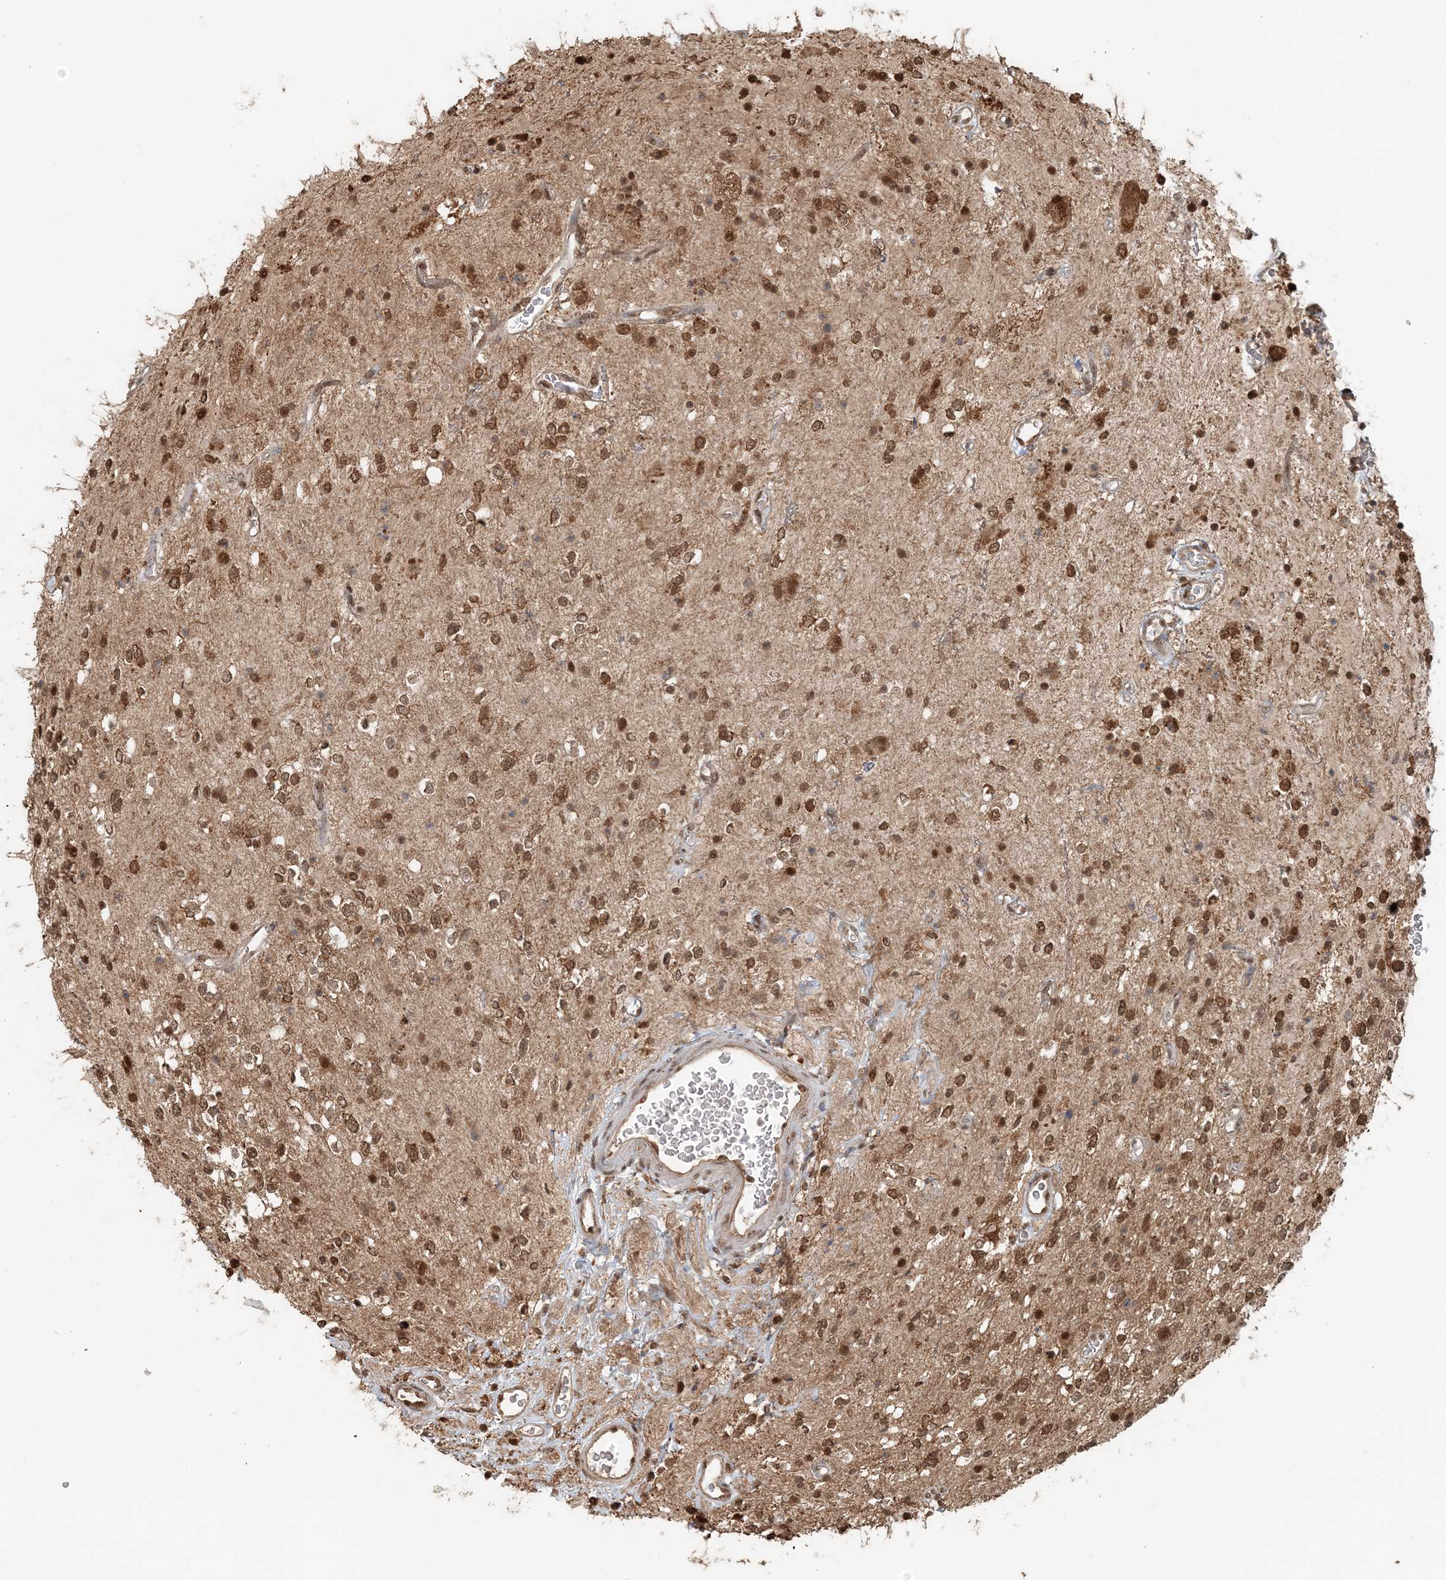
{"staining": {"intensity": "moderate", "quantity": ">75%", "location": "nuclear"}, "tissue": "glioma", "cell_type": "Tumor cells", "image_type": "cancer", "snomed": [{"axis": "morphology", "description": "Glioma, malignant, High grade"}, {"axis": "topography", "description": "Brain"}], "caption": "Immunohistochemical staining of human malignant high-grade glioma displays medium levels of moderate nuclear staining in about >75% of tumor cells.", "gene": "ARHGAP35", "patient": {"sex": "male", "age": 34}}